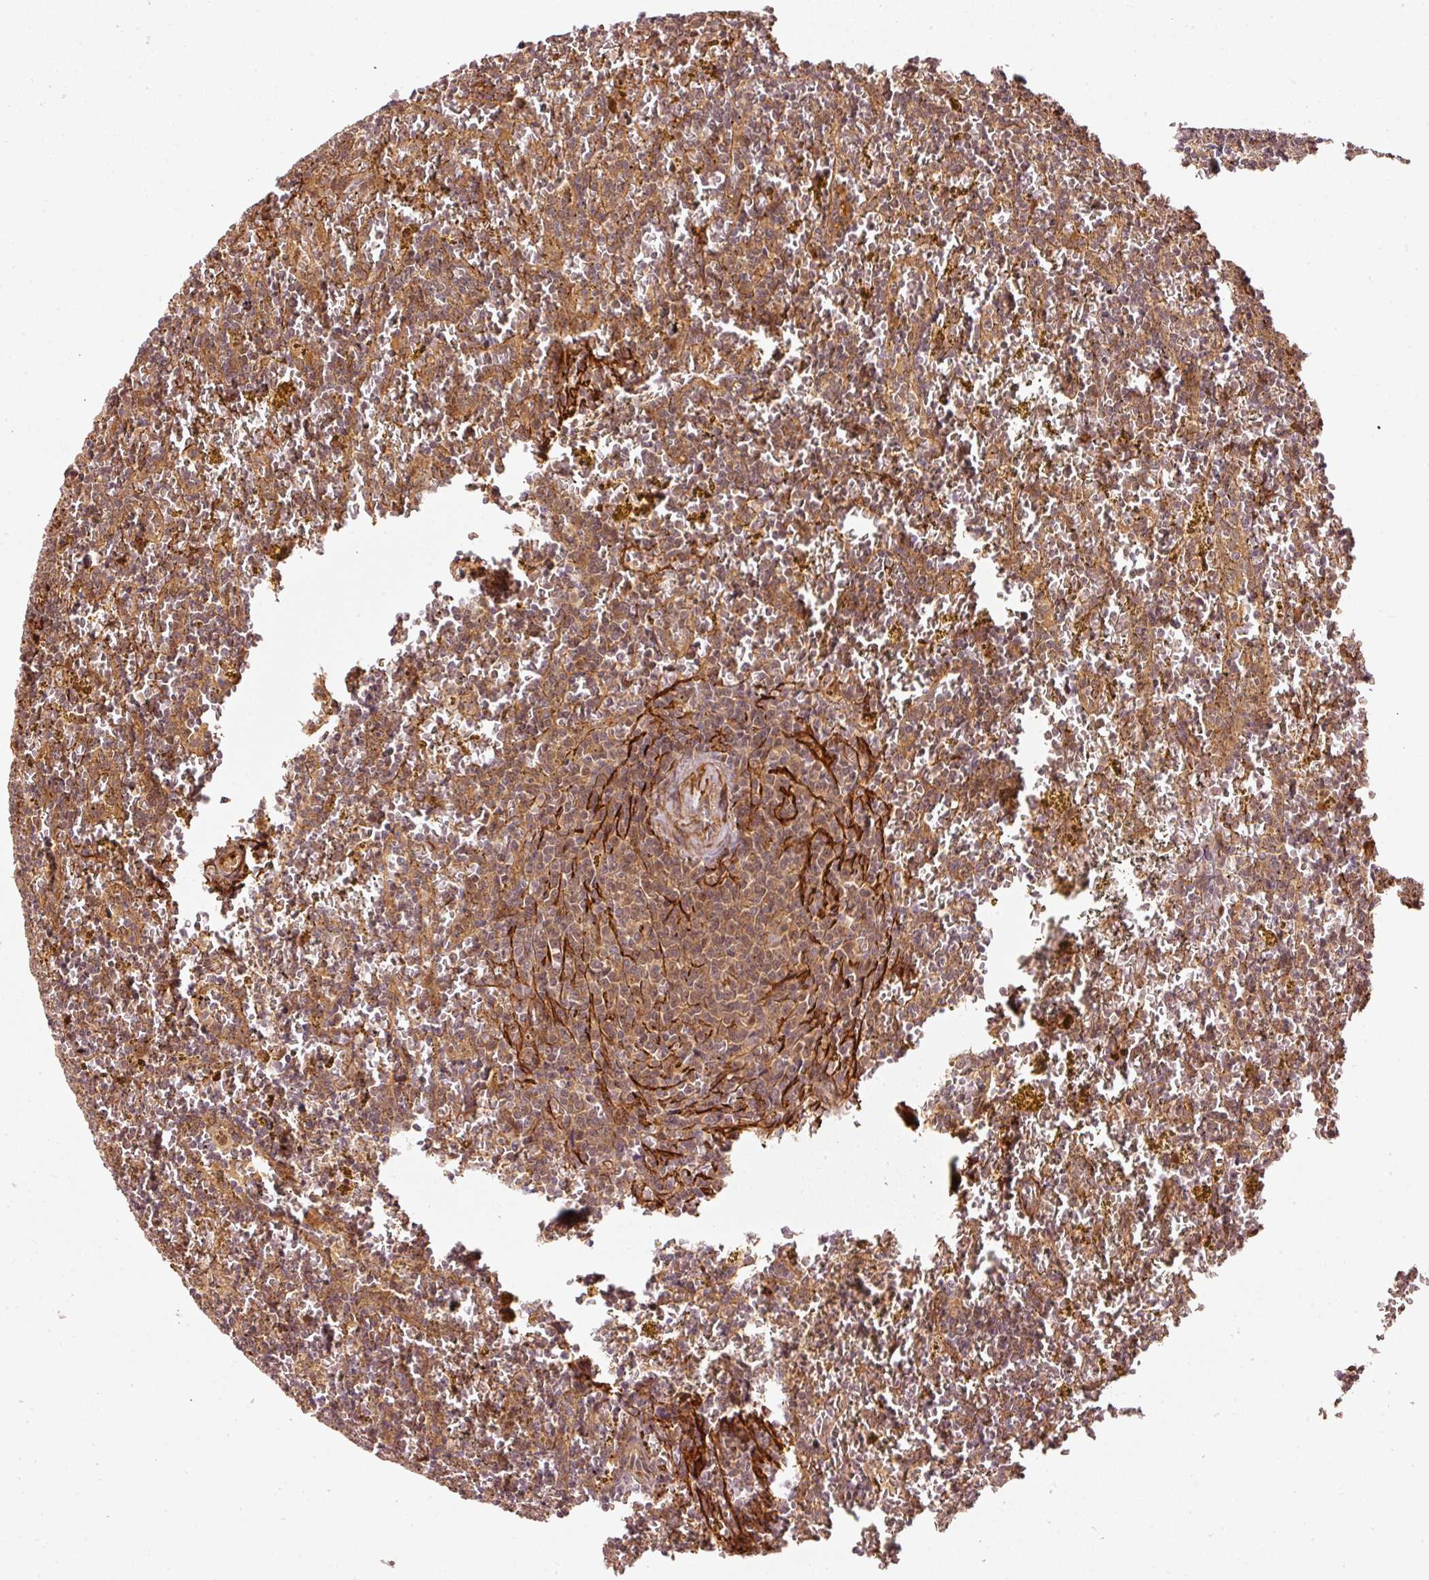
{"staining": {"intensity": "moderate", "quantity": ">75%", "location": "cytoplasmic/membranous"}, "tissue": "lymphoma", "cell_type": "Tumor cells", "image_type": "cancer", "snomed": [{"axis": "morphology", "description": "Malignant lymphoma, non-Hodgkin's type, Low grade"}, {"axis": "topography", "description": "Spleen"}, {"axis": "topography", "description": "Lymph node"}], "caption": "A brown stain shows moderate cytoplasmic/membranous staining of a protein in human malignant lymphoma, non-Hodgkin's type (low-grade) tumor cells.", "gene": "PSMD1", "patient": {"sex": "female", "age": 66}}